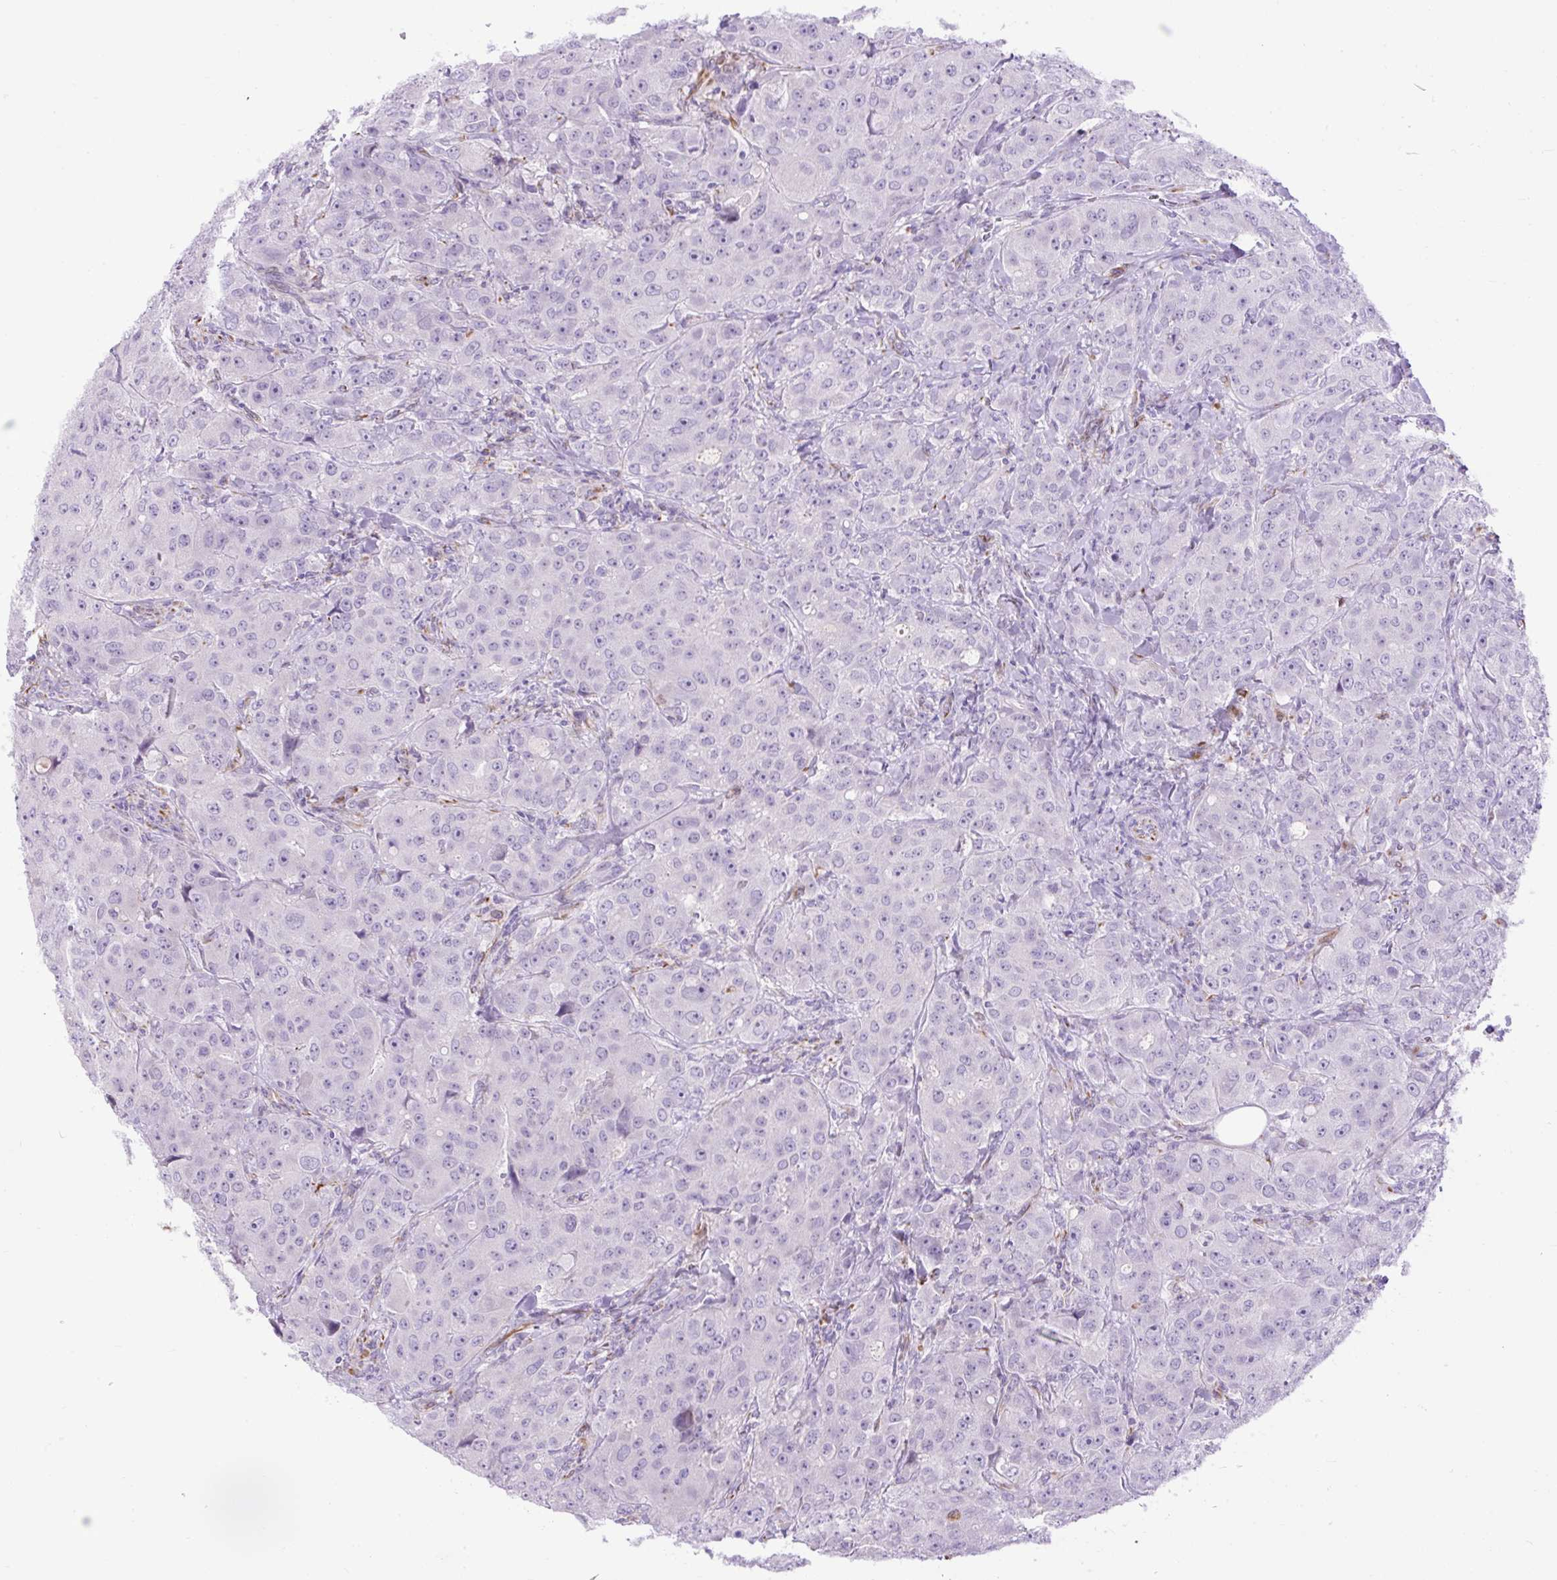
{"staining": {"intensity": "negative", "quantity": "none", "location": "none"}, "tissue": "breast cancer", "cell_type": "Tumor cells", "image_type": "cancer", "snomed": [{"axis": "morphology", "description": "Duct carcinoma"}, {"axis": "topography", "description": "Breast"}], "caption": "There is no significant positivity in tumor cells of breast invasive ductal carcinoma. (DAB (3,3'-diaminobenzidine) immunohistochemistry, high magnification).", "gene": "SPTBN5", "patient": {"sex": "female", "age": 43}}